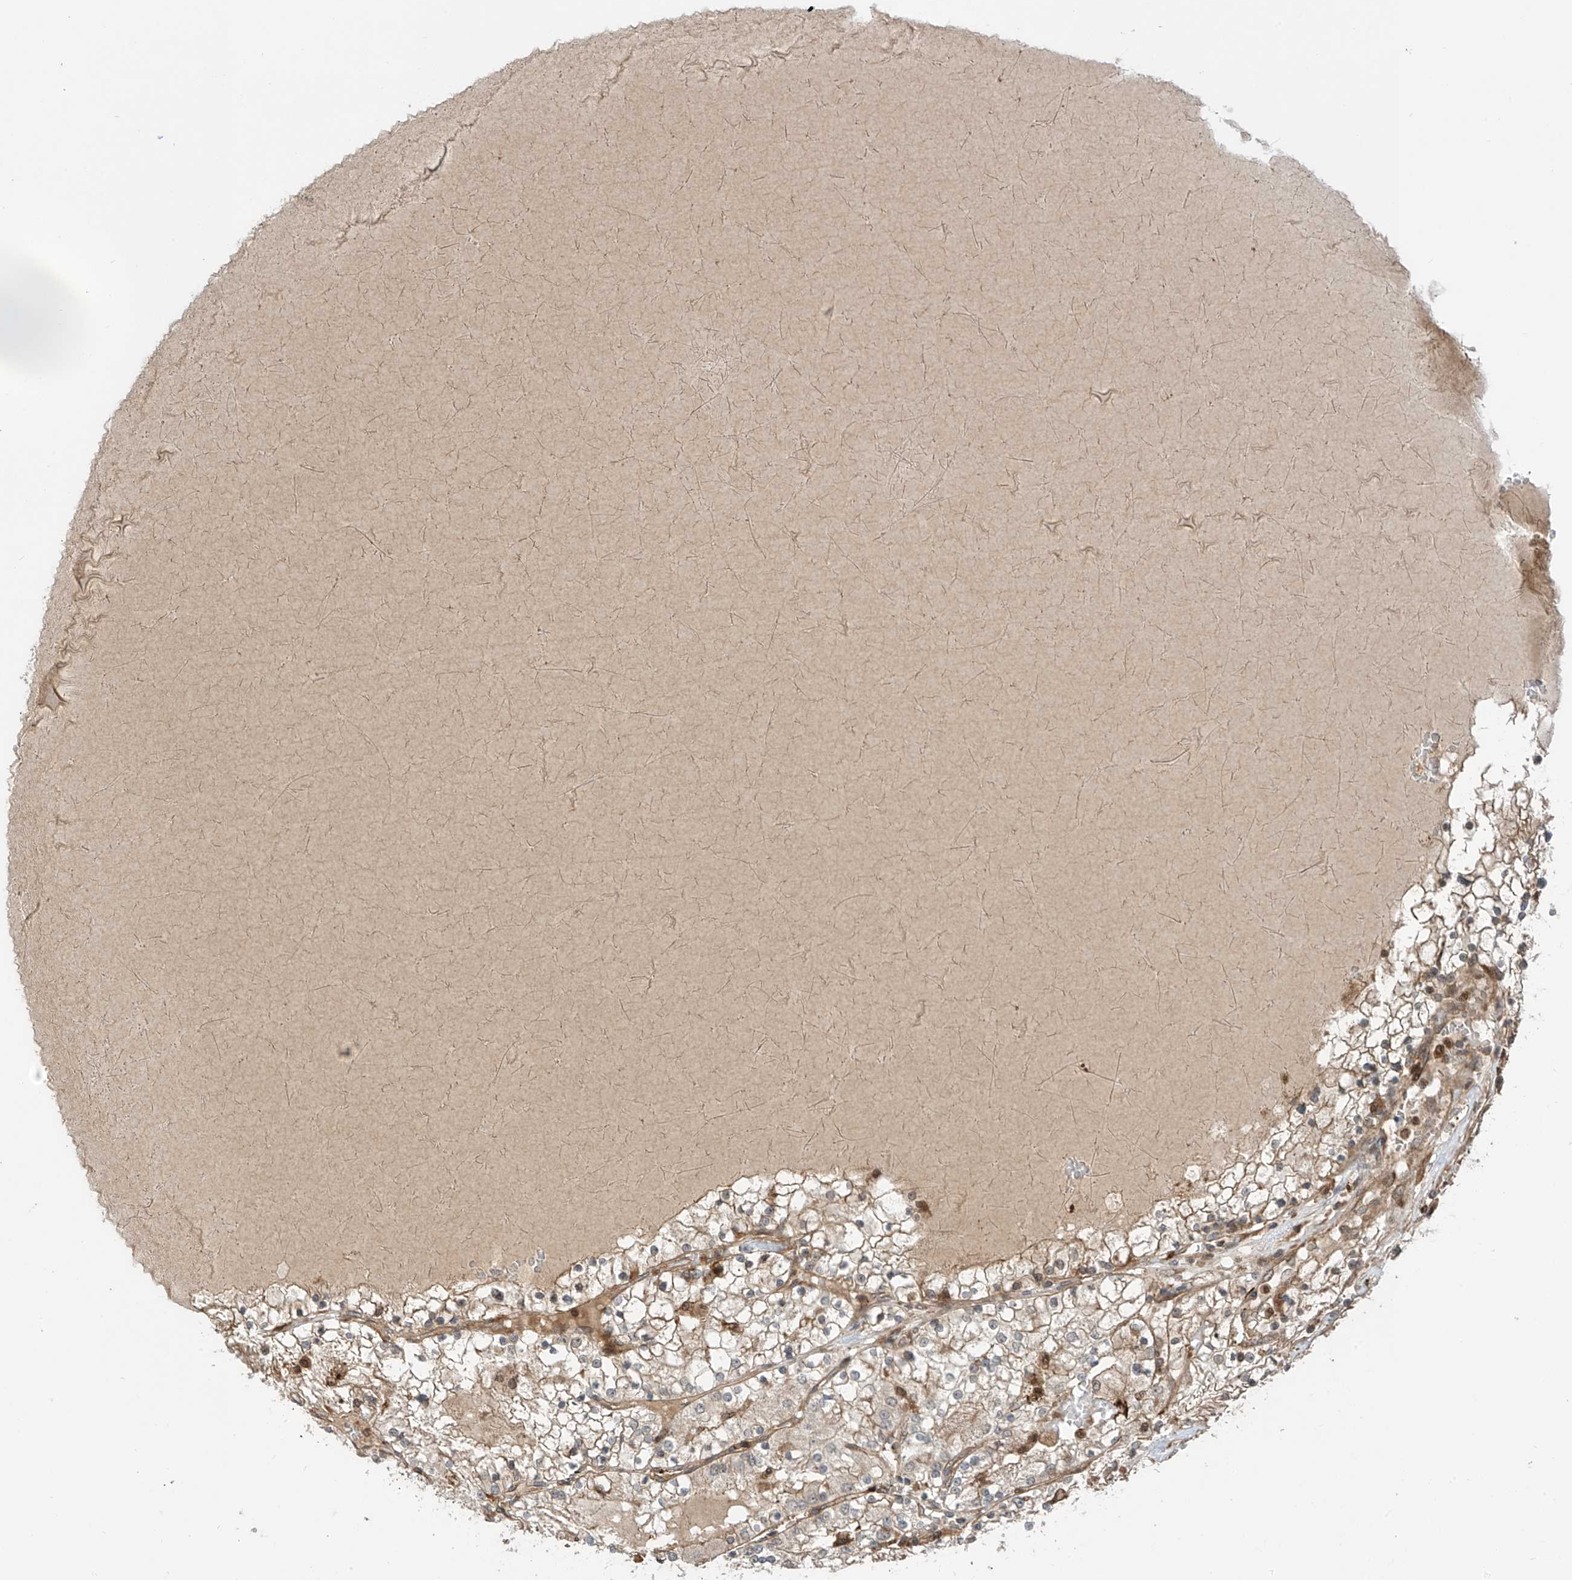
{"staining": {"intensity": "moderate", "quantity": "25%-75%", "location": "cytoplasmic/membranous"}, "tissue": "renal cancer", "cell_type": "Tumor cells", "image_type": "cancer", "snomed": [{"axis": "morphology", "description": "Normal tissue, NOS"}, {"axis": "morphology", "description": "Adenocarcinoma, NOS"}, {"axis": "topography", "description": "Kidney"}], "caption": "Moderate cytoplasmic/membranous protein positivity is appreciated in approximately 25%-75% of tumor cells in renal cancer (adenocarcinoma).", "gene": "ATAD2B", "patient": {"sex": "male", "age": 68}}